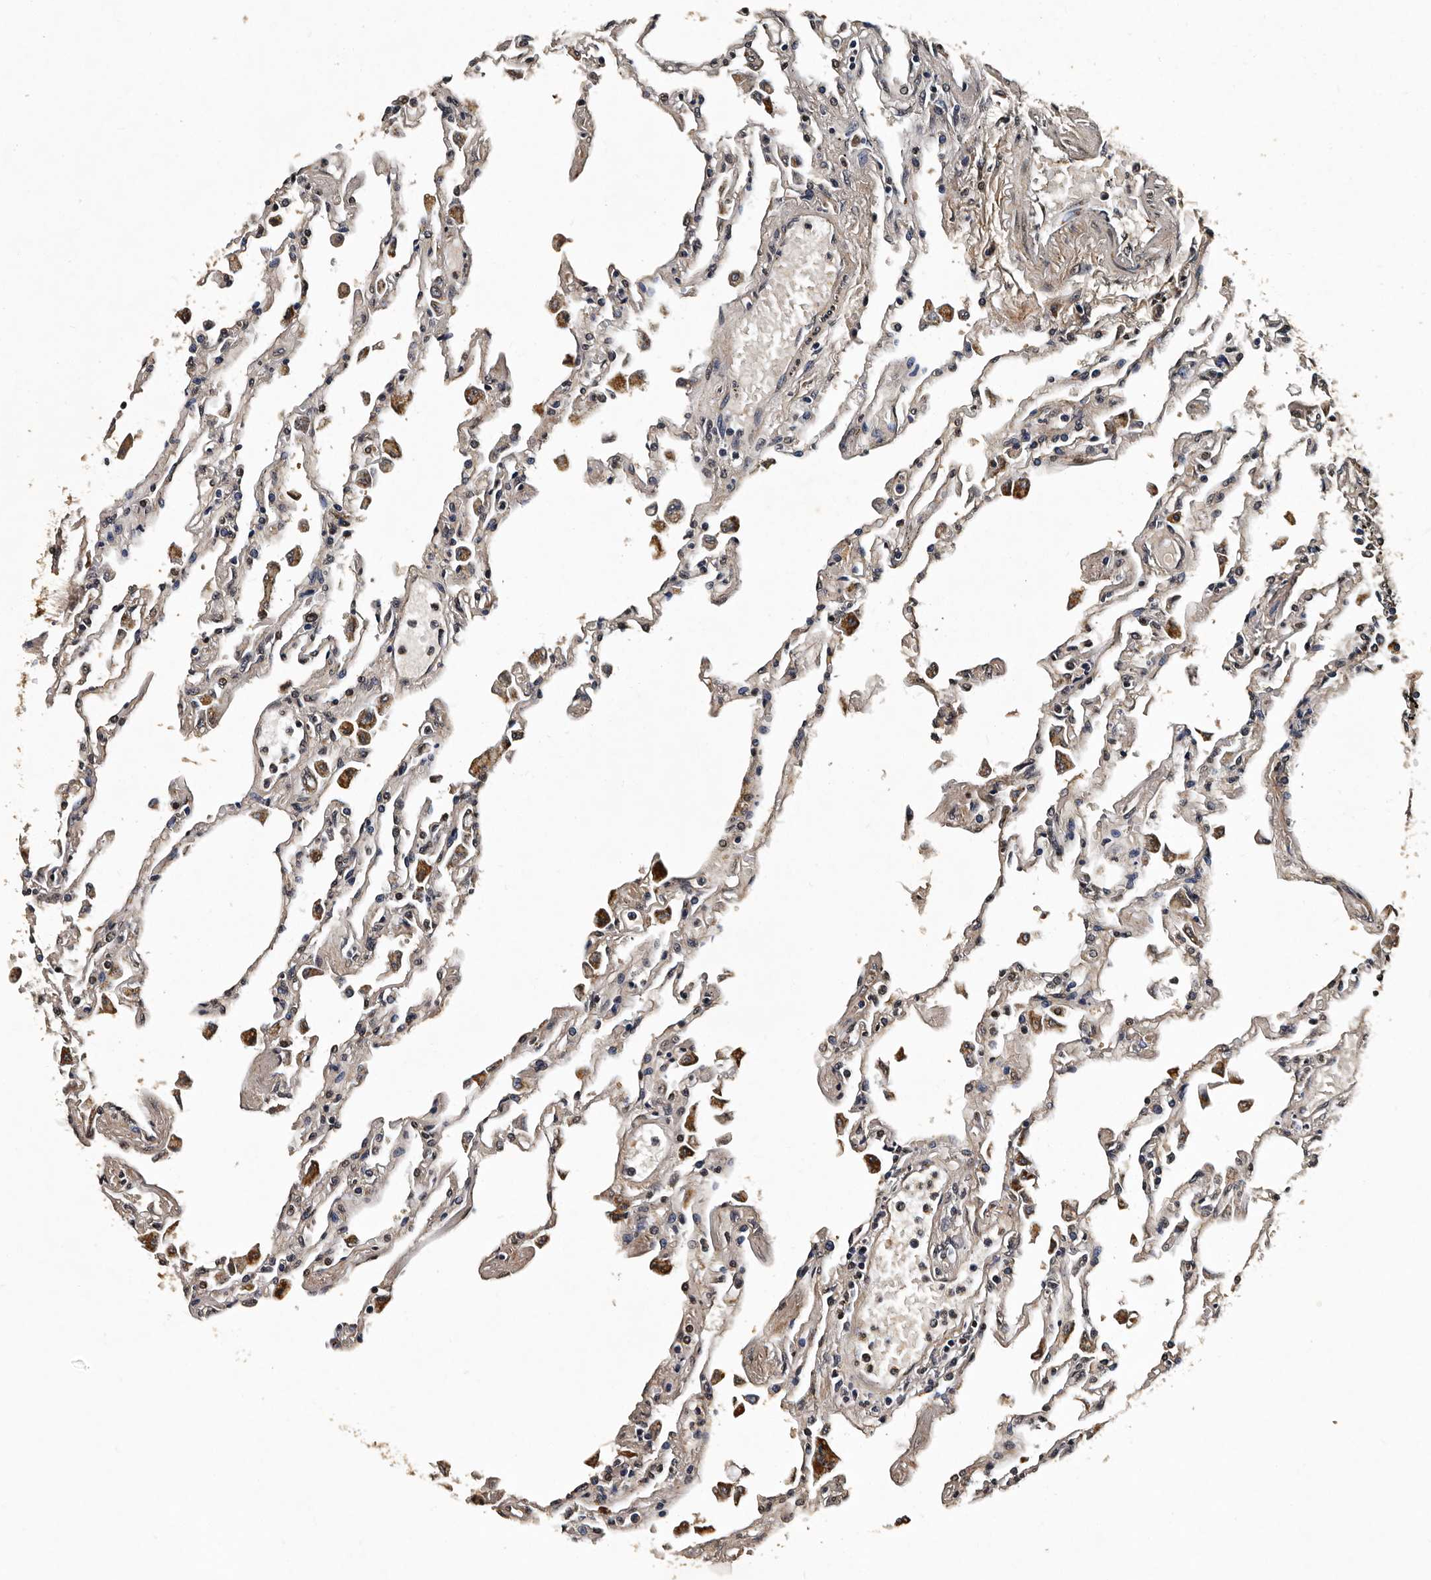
{"staining": {"intensity": "weak", "quantity": "25%-75%", "location": "cytoplasmic/membranous,nuclear"}, "tissue": "lung", "cell_type": "Alveolar cells", "image_type": "normal", "snomed": [{"axis": "morphology", "description": "Normal tissue, NOS"}, {"axis": "topography", "description": "Bronchus"}, {"axis": "topography", "description": "Lung"}], "caption": "High-power microscopy captured an immunohistochemistry (IHC) micrograph of unremarkable lung, revealing weak cytoplasmic/membranous,nuclear expression in about 25%-75% of alveolar cells. (IHC, brightfield microscopy, high magnification).", "gene": "CPNE3", "patient": {"sex": "female", "age": 49}}